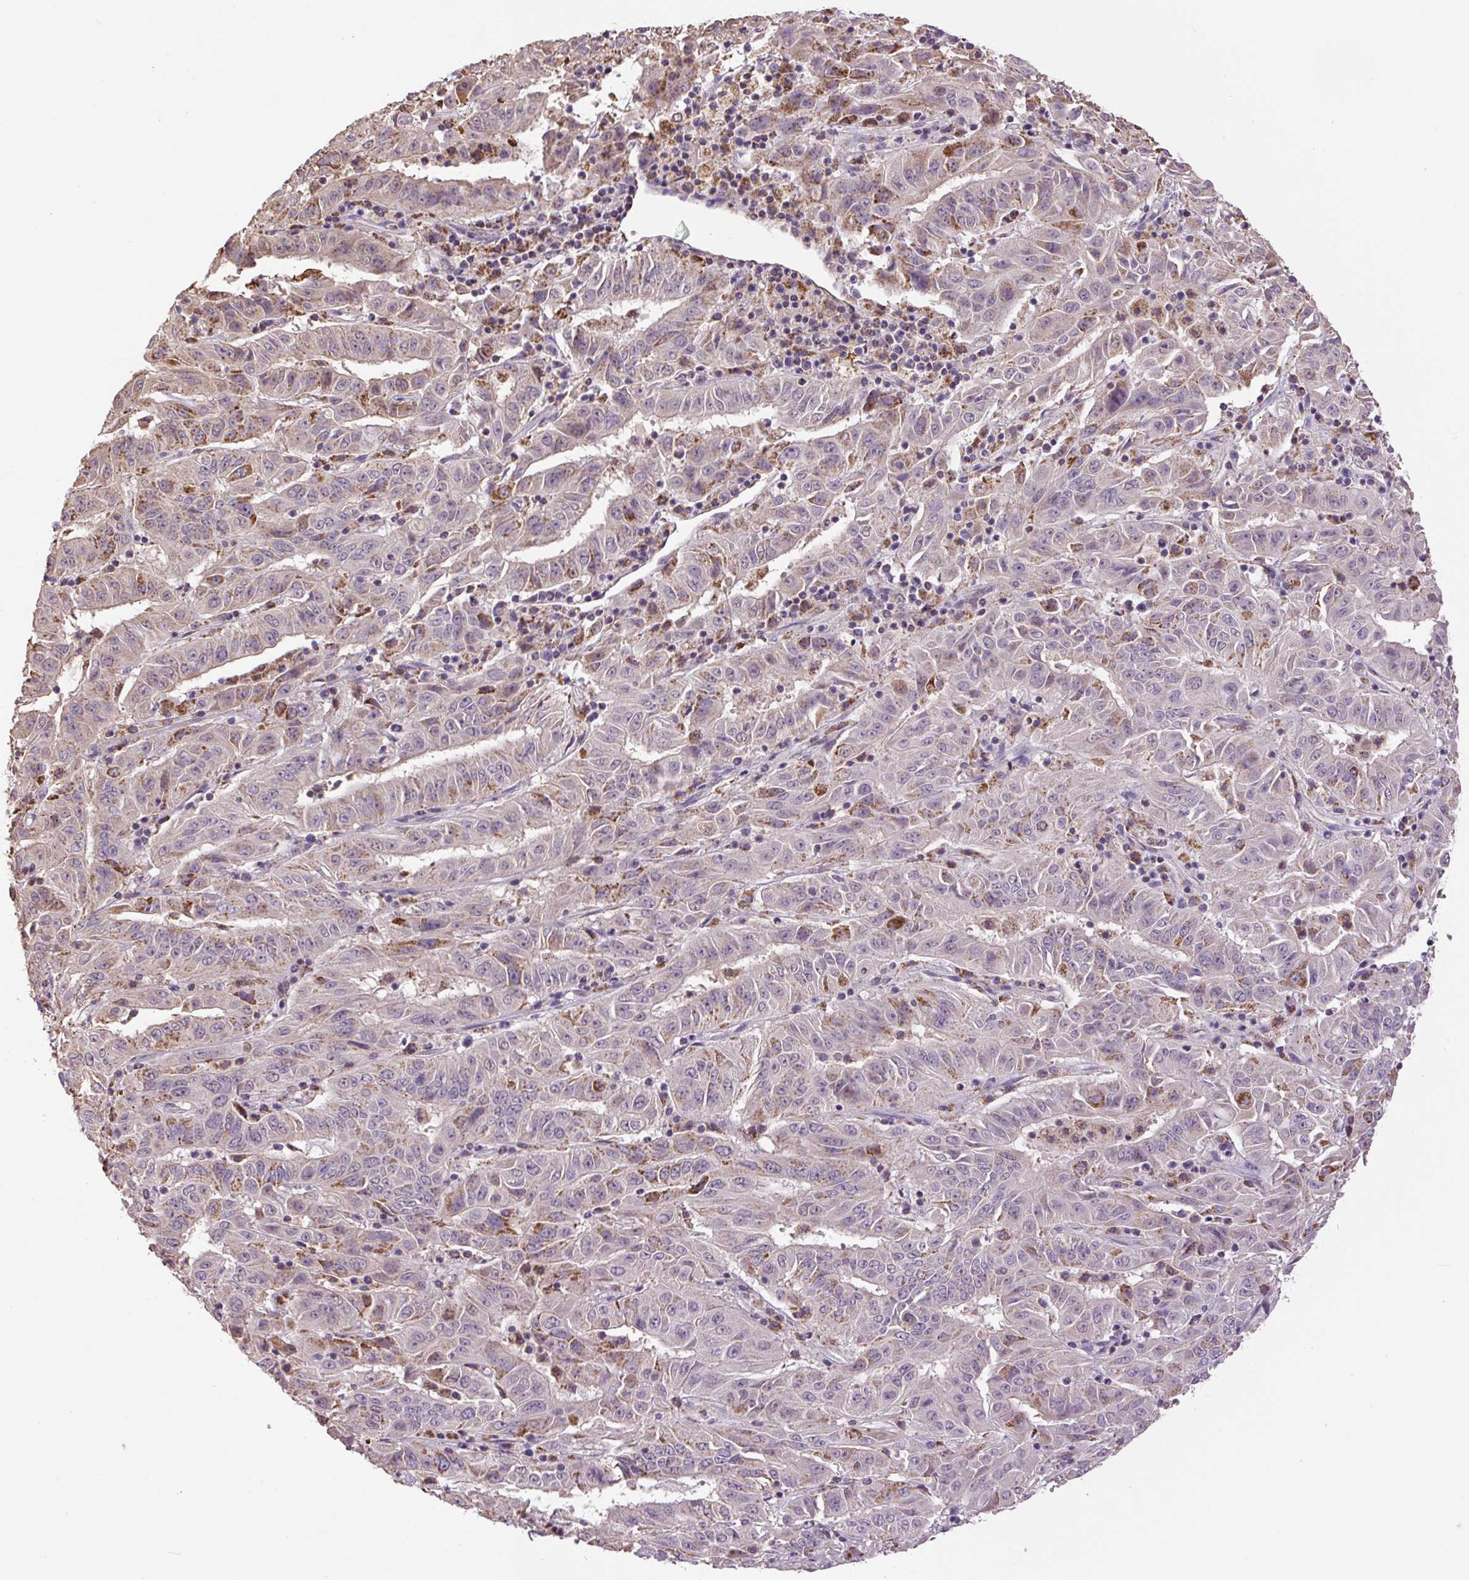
{"staining": {"intensity": "moderate", "quantity": "25%-75%", "location": "cytoplasmic/membranous"}, "tissue": "pancreatic cancer", "cell_type": "Tumor cells", "image_type": "cancer", "snomed": [{"axis": "morphology", "description": "Adenocarcinoma, NOS"}, {"axis": "topography", "description": "Pancreas"}], "caption": "Human adenocarcinoma (pancreatic) stained with a protein marker displays moderate staining in tumor cells.", "gene": "SGF29", "patient": {"sex": "male", "age": 63}}